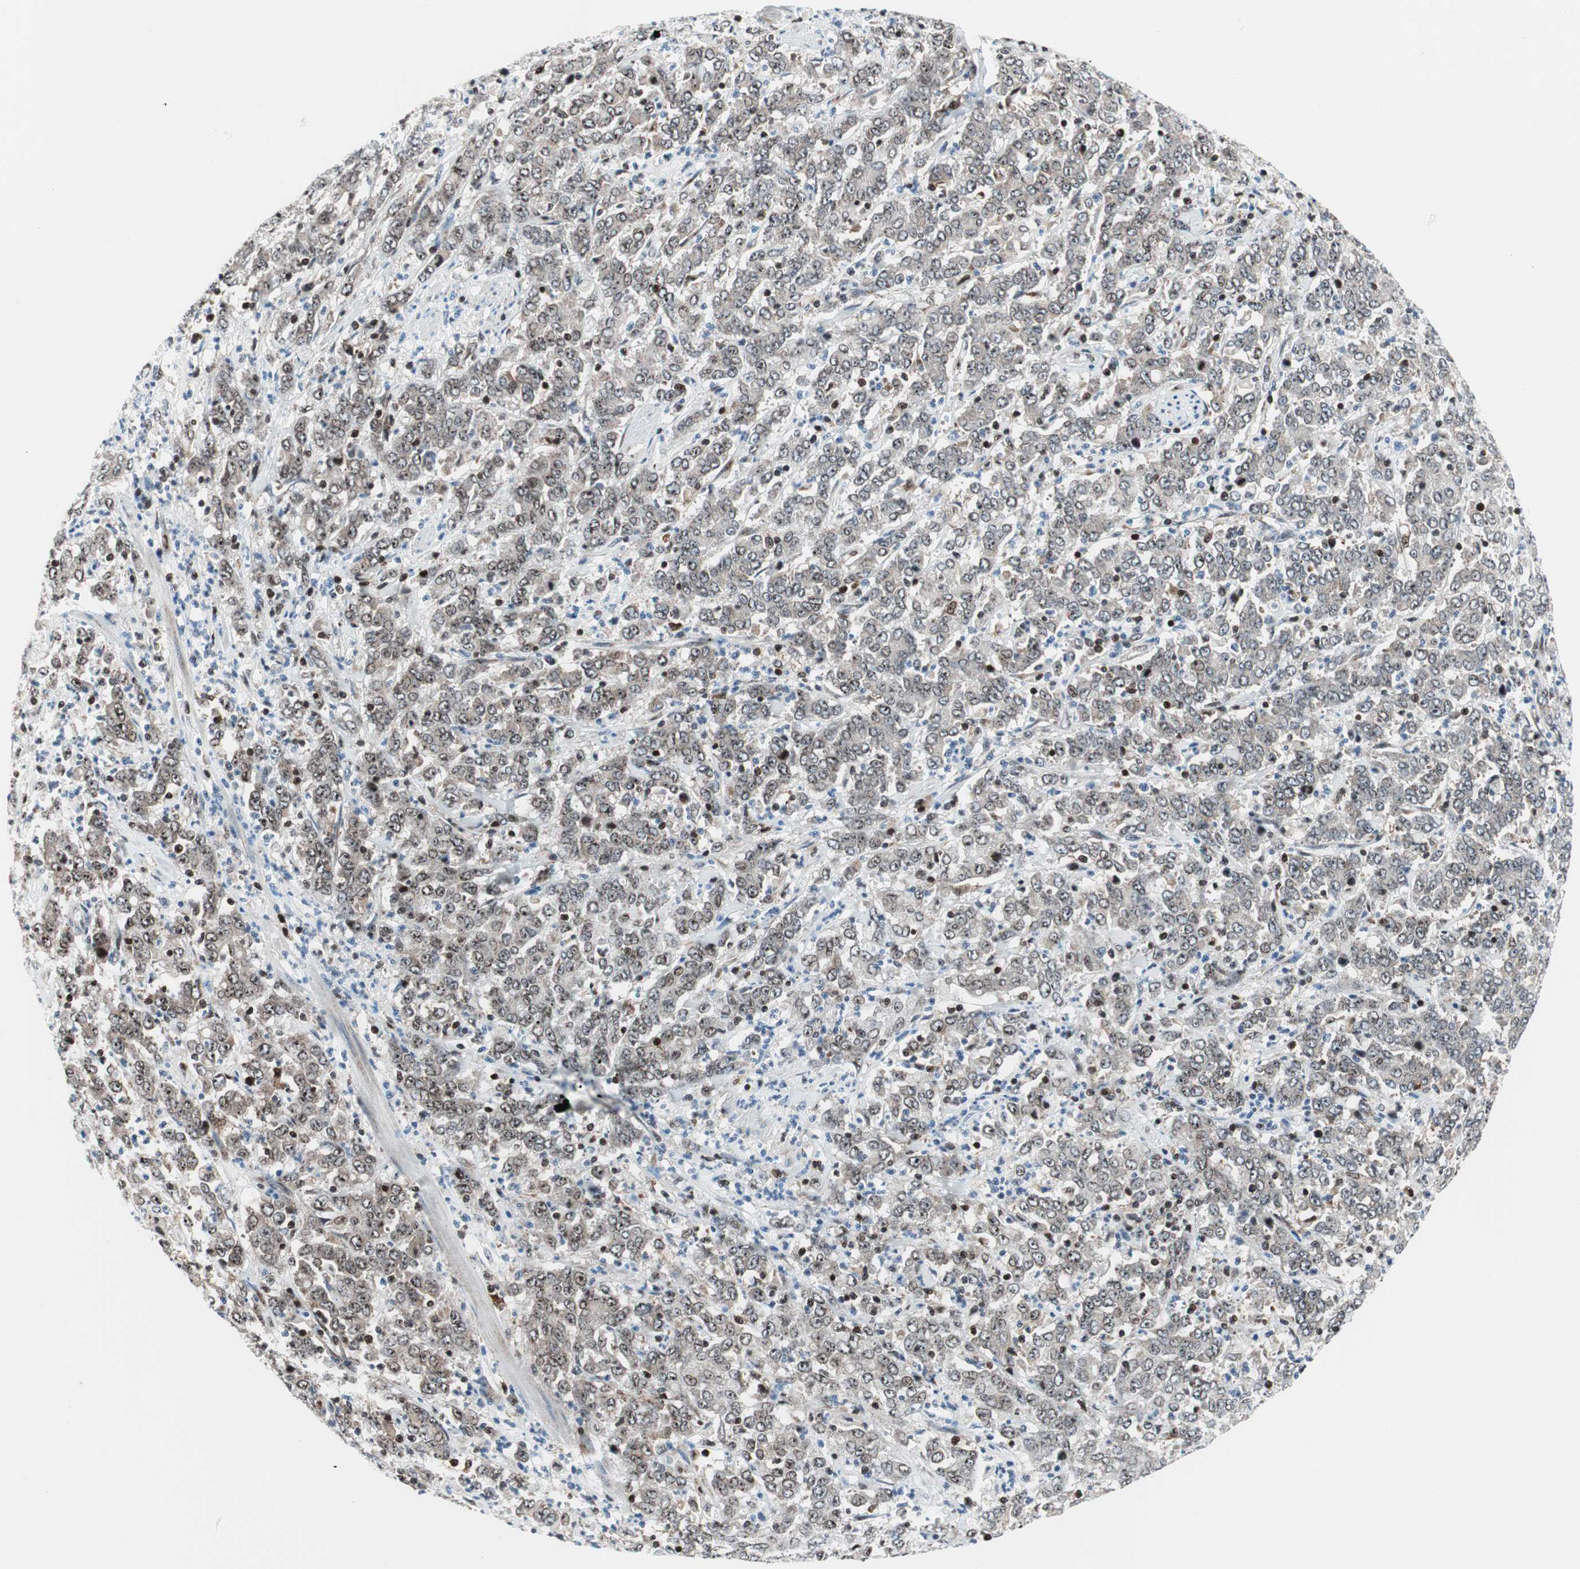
{"staining": {"intensity": "weak", "quantity": "25%-75%", "location": "nuclear"}, "tissue": "stomach cancer", "cell_type": "Tumor cells", "image_type": "cancer", "snomed": [{"axis": "morphology", "description": "Adenocarcinoma, NOS"}, {"axis": "topography", "description": "Stomach, lower"}], "caption": "Tumor cells display weak nuclear positivity in approximately 25%-75% of cells in stomach cancer. The protein of interest is shown in brown color, while the nuclei are stained blue.", "gene": "RGS10", "patient": {"sex": "female", "age": 71}}